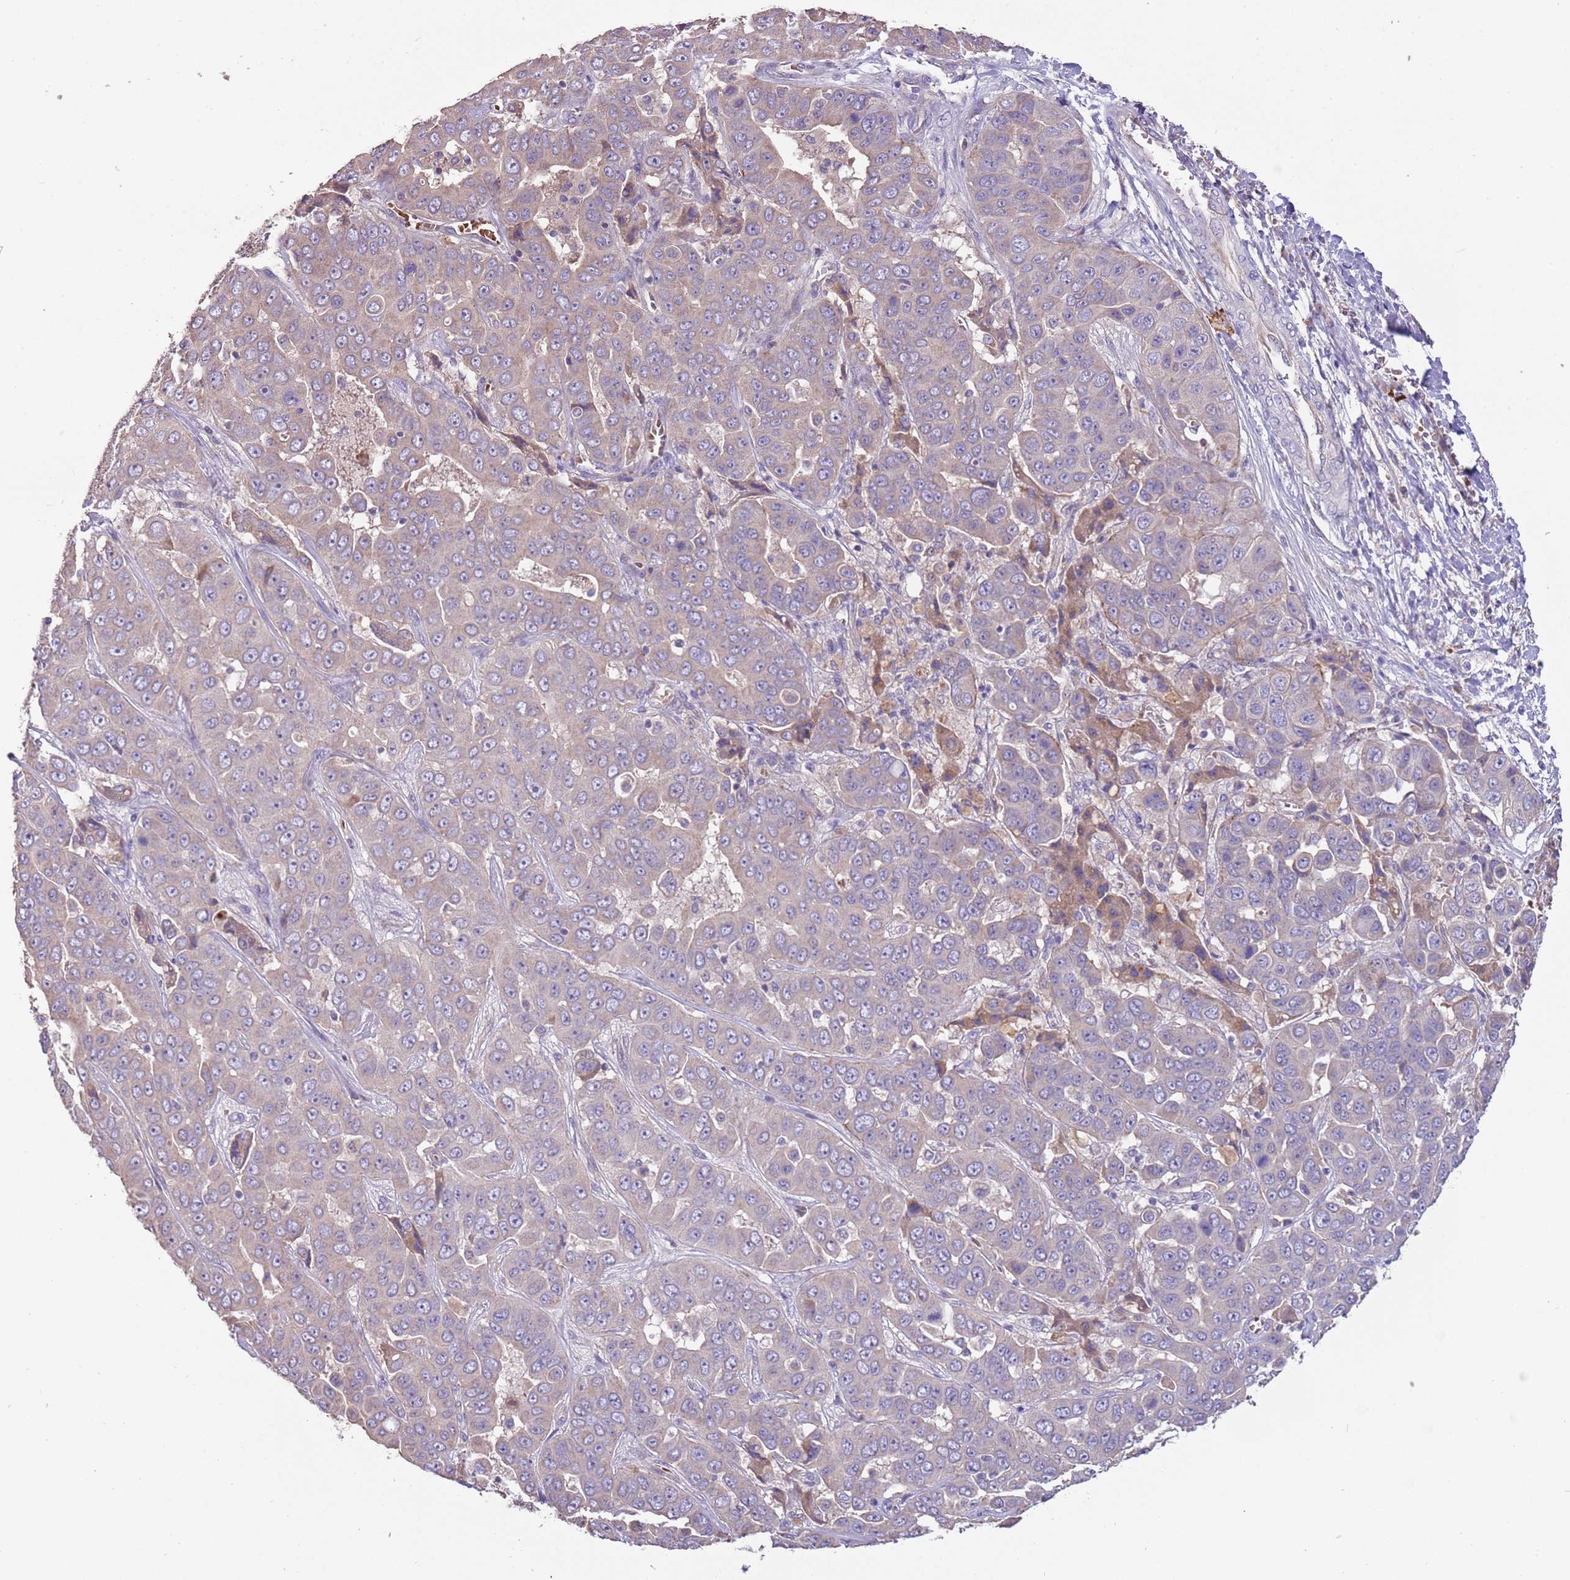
{"staining": {"intensity": "weak", "quantity": "<25%", "location": "cytoplasmic/membranous"}, "tissue": "liver cancer", "cell_type": "Tumor cells", "image_type": "cancer", "snomed": [{"axis": "morphology", "description": "Cholangiocarcinoma"}, {"axis": "topography", "description": "Liver"}], "caption": "This histopathology image is of liver cancer (cholangiocarcinoma) stained with immunohistochemistry to label a protein in brown with the nuclei are counter-stained blue. There is no expression in tumor cells.", "gene": "TRMO", "patient": {"sex": "female", "age": 52}}